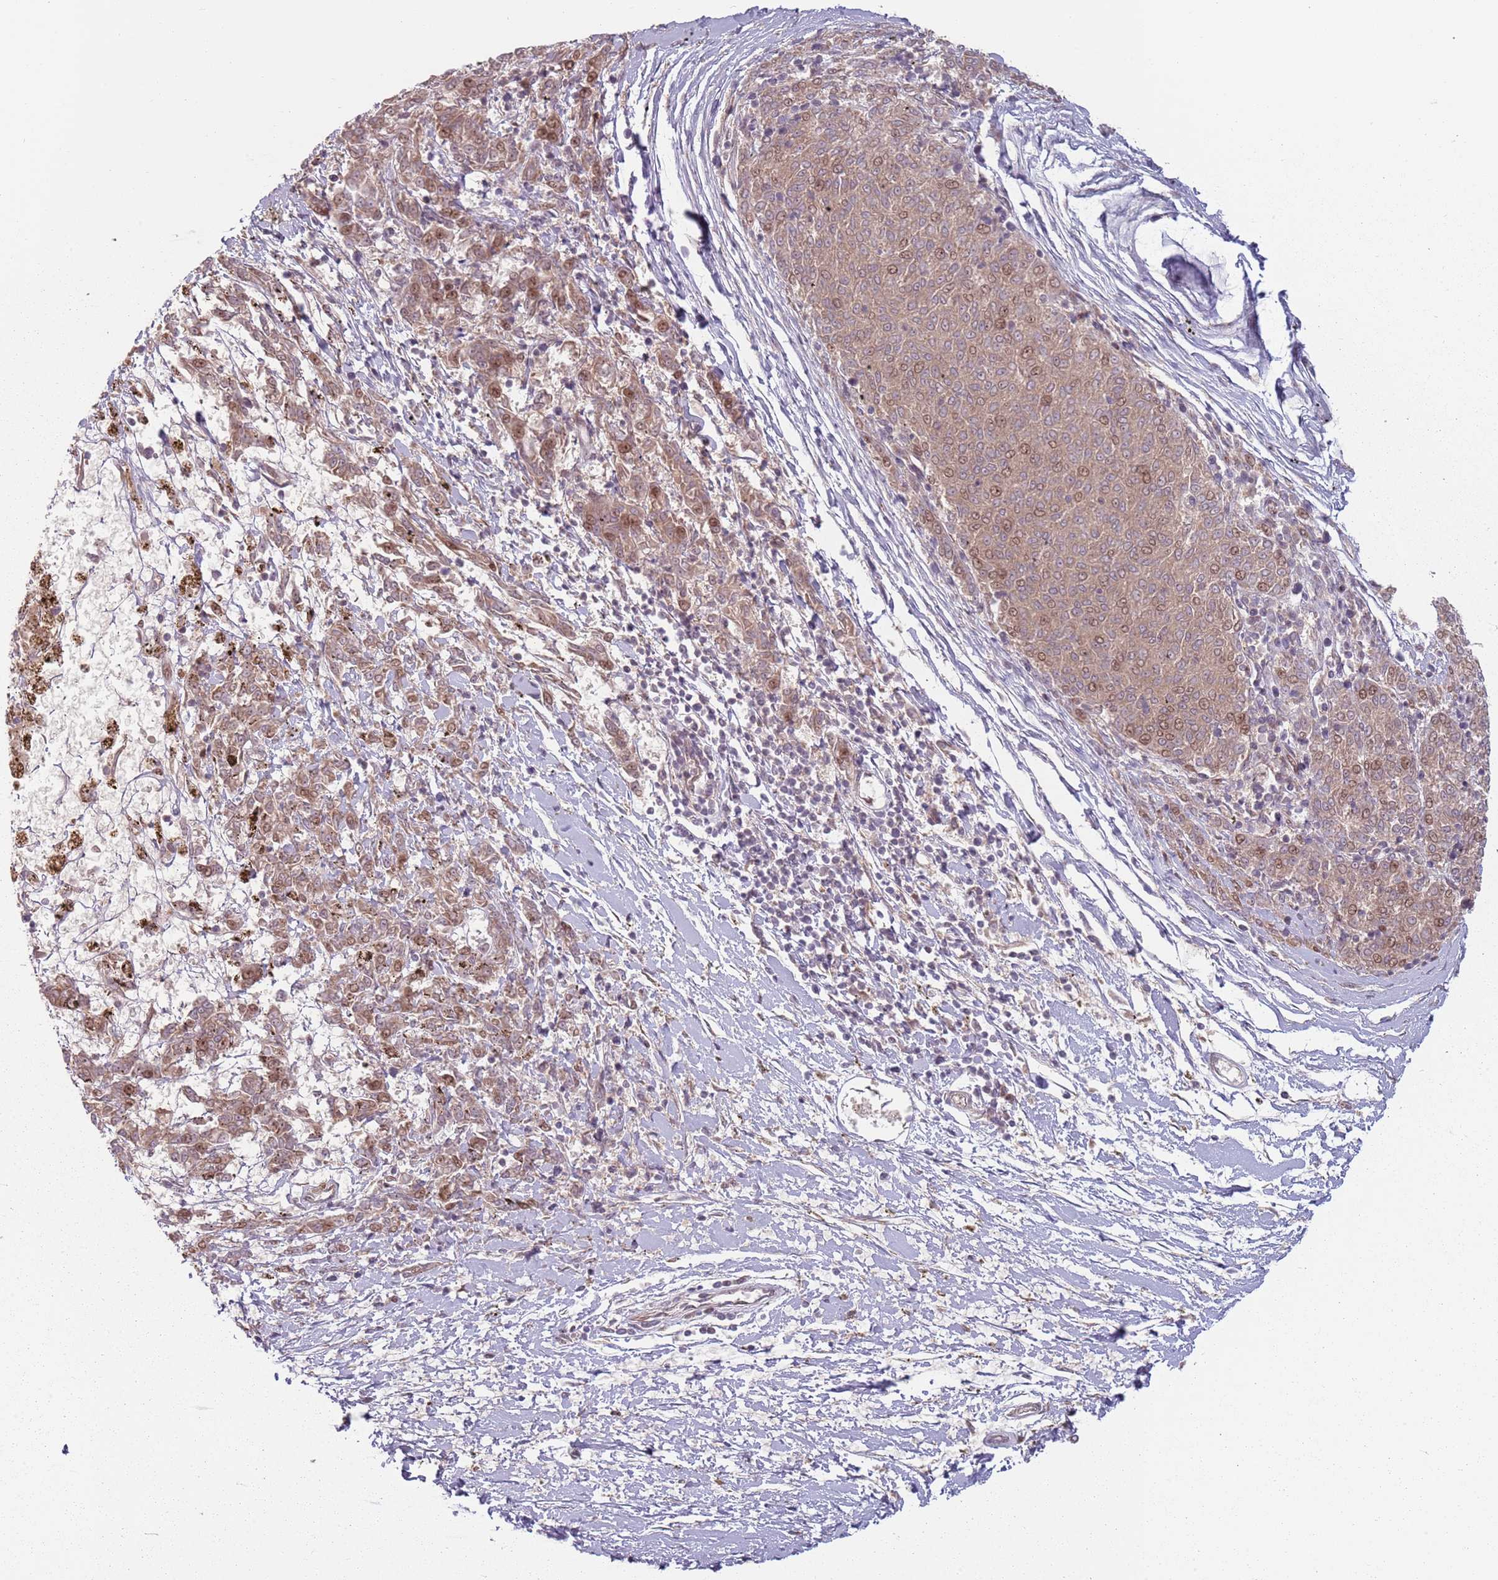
{"staining": {"intensity": "weak", "quantity": ">75%", "location": "cytoplasmic/membranous,nuclear"}, "tissue": "melanoma", "cell_type": "Tumor cells", "image_type": "cancer", "snomed": [{"axis": "morphology", "description": "Malignant melanoma, NOS"}, {"axis": "topography", "description": "Skin"}], "caption": "This is a micrograph of IHC staining of malignant melanoma, which shows weak staining in the cytoplasmic/membranous and nuclear of tumor cells.", "gene": "ADGRG1", "patient": {"sex": "female", "age": 72}}